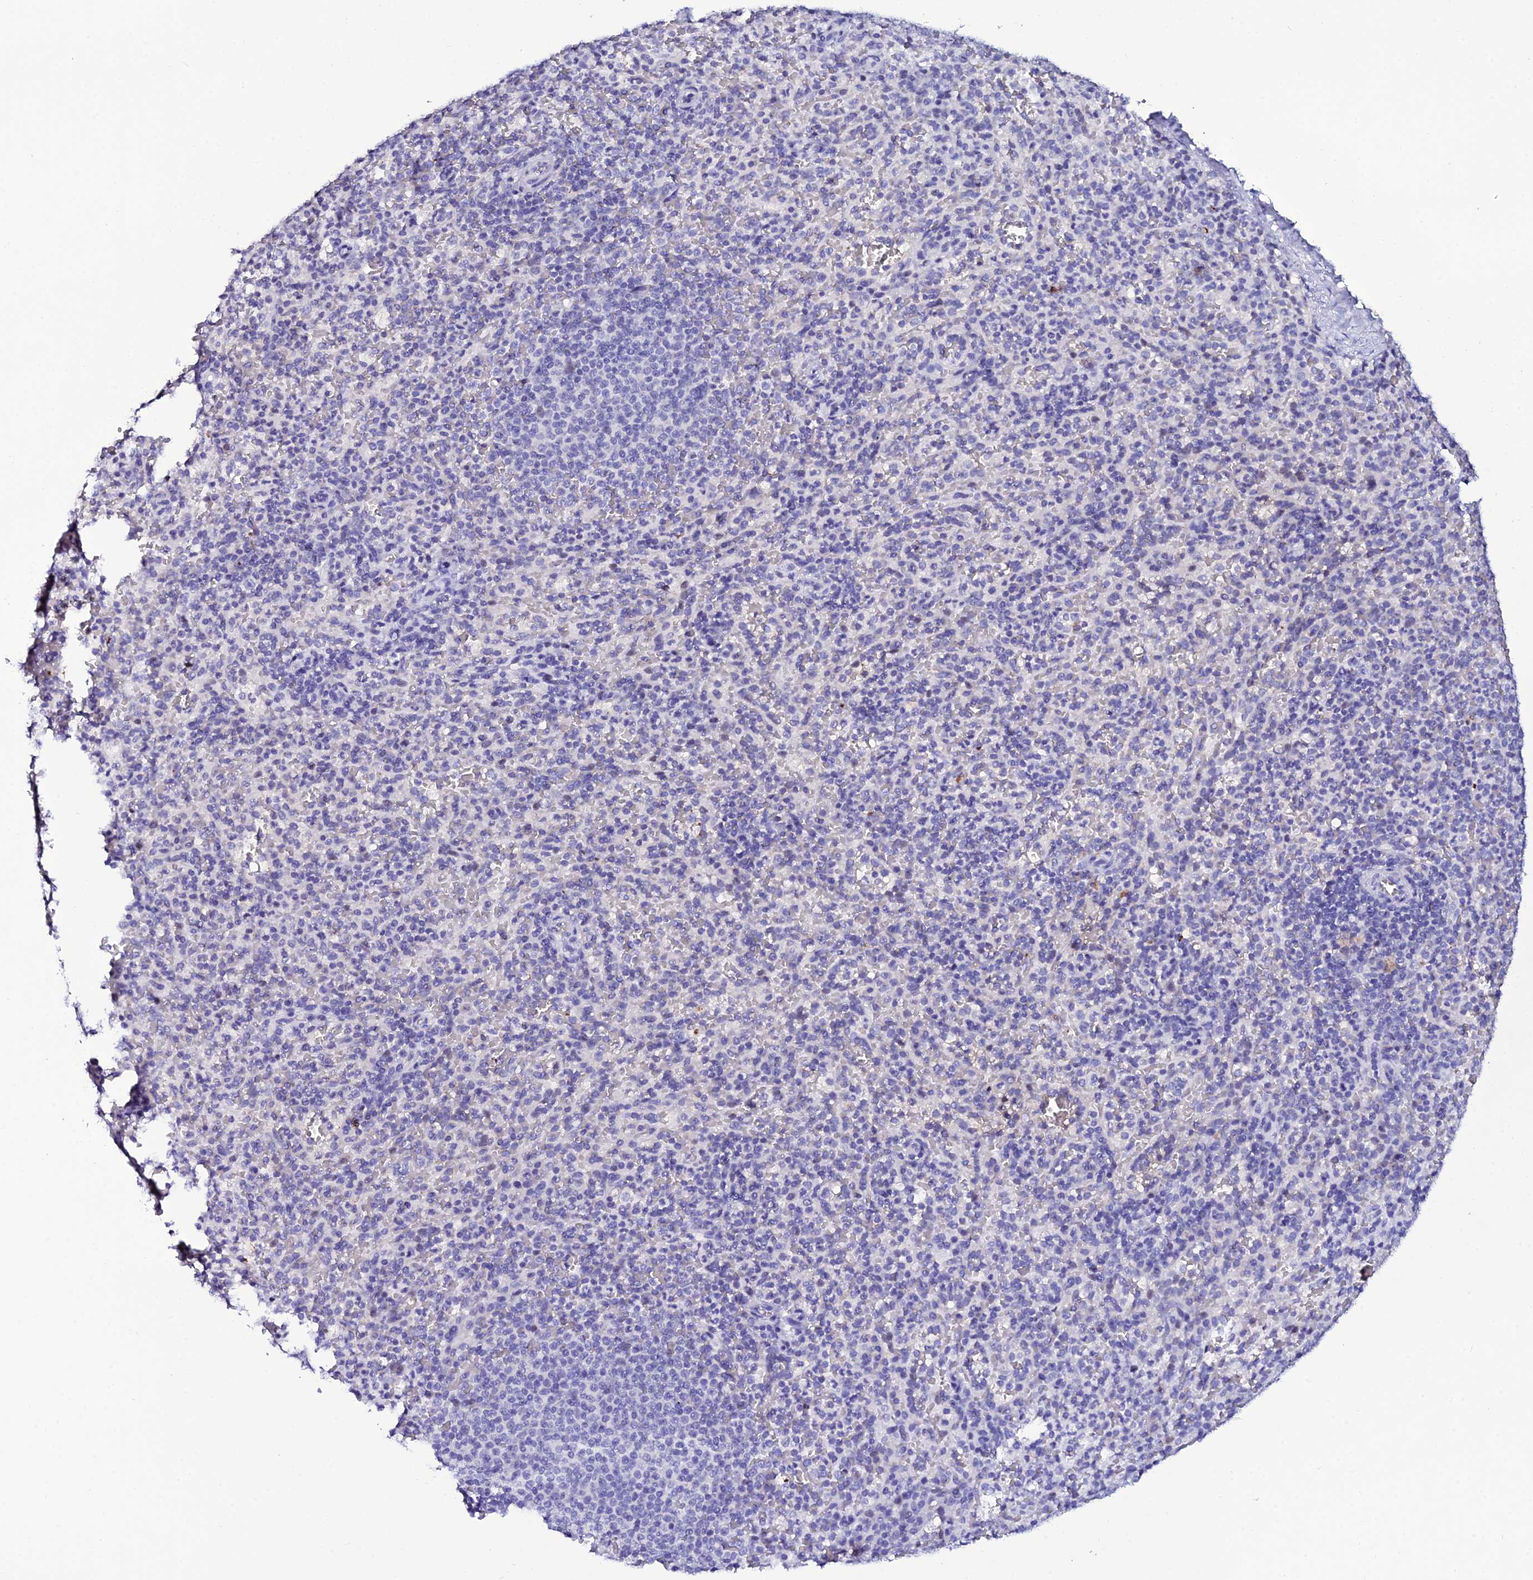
{"staining": {"intensity": "negative", "quantity": "none", "location": "none"}, "tissue": "spleen", "cell_type": "Cells in red pulp", "image_type": "normal", "snomed": [{"axis": "morphology", "description": "Normal tissue, NOS"}, {"axis": "topography", "description": "Spleen"}], "caption": "An image of spleen stained for a protein demonstrates no brown staining in cells in red pulp.", "gene": "DEFB132", "patient": {"sex": "female", "age": 21}}